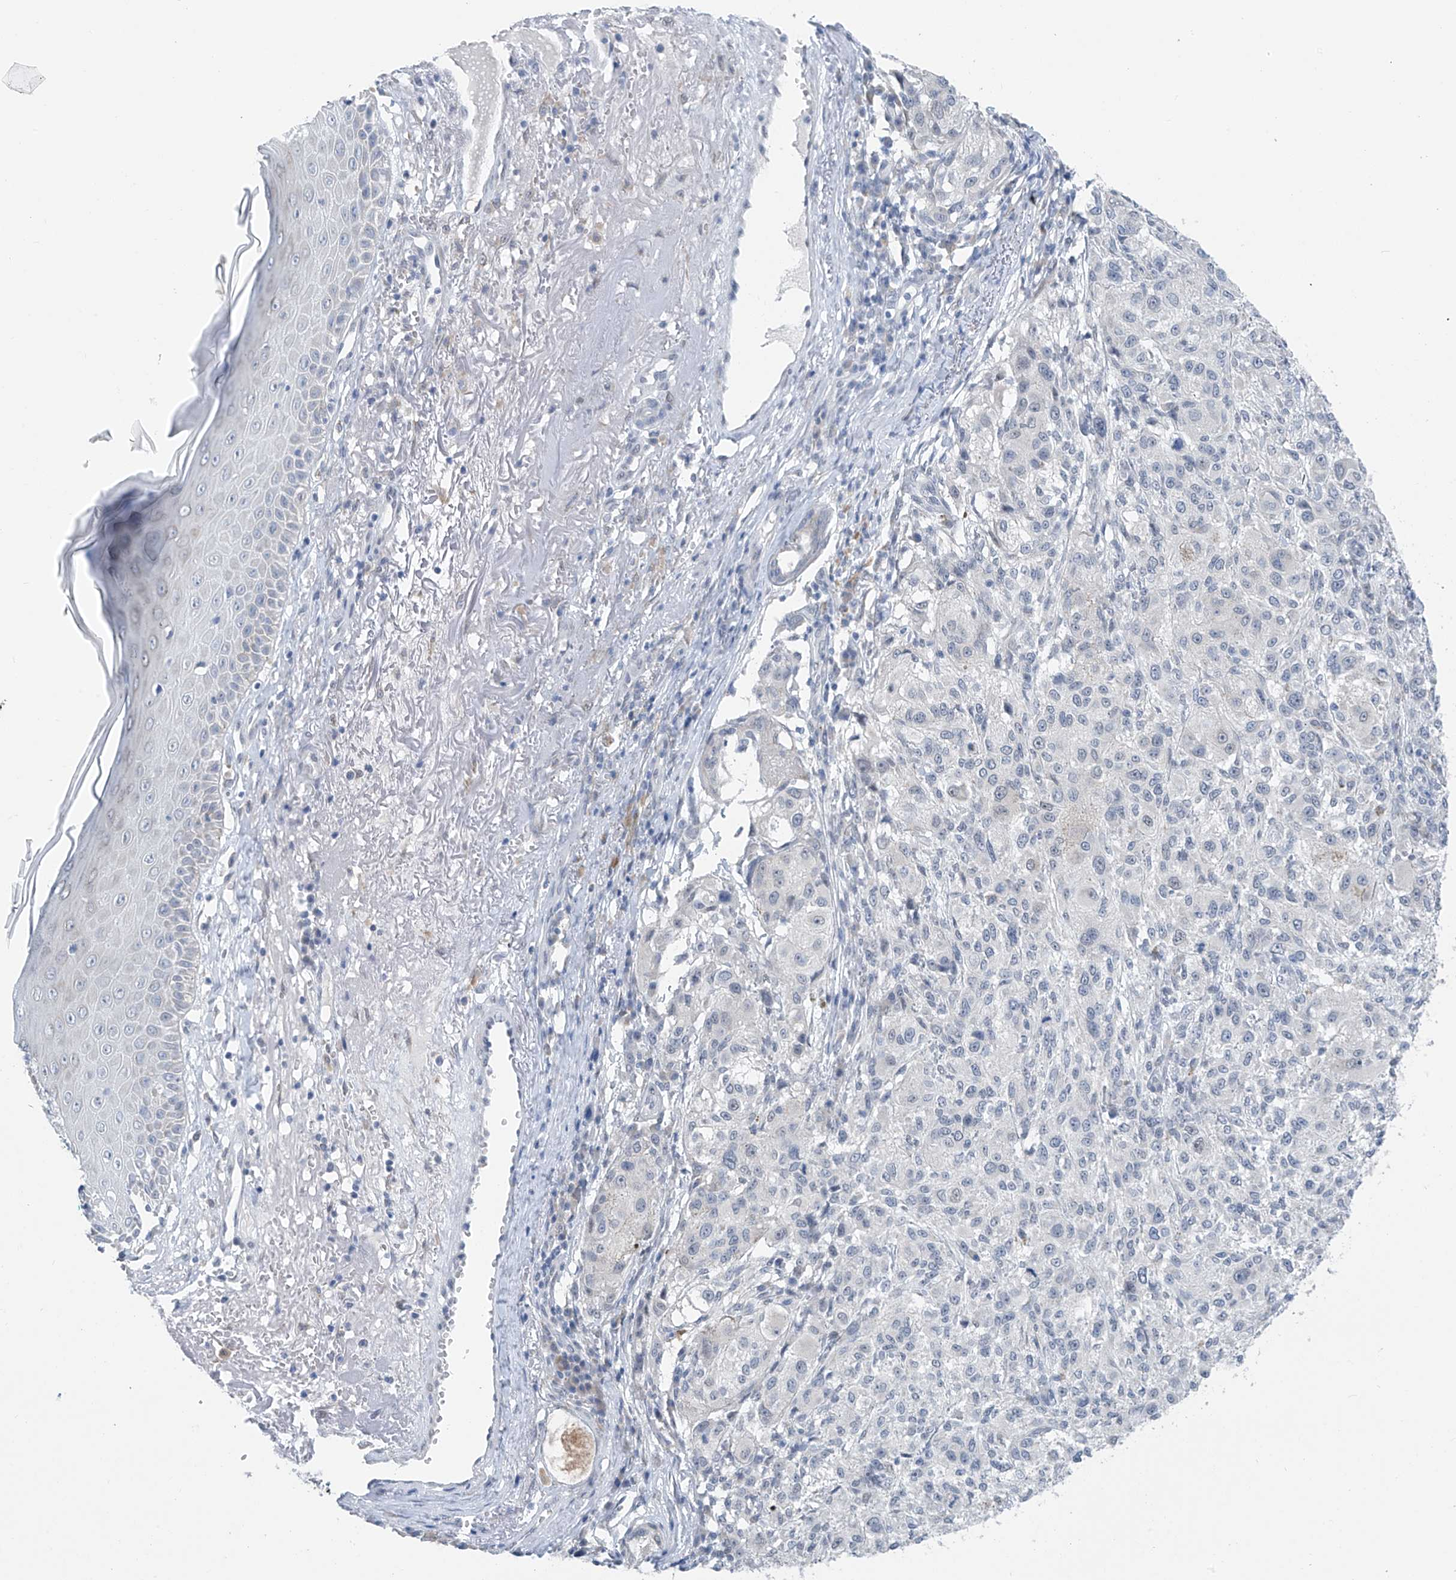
{"staining": {"intensity": "negative", "quantity": "none", "location": "none"}, "tissue": "melanoma", "cell_type": "Tumor cells", "image_type": "cancer", "snomed": [{"axis": "morphology", "description": "Necrosis, NOS"}, {"axis": "morphology", "description": "Malignant melanoma, NOS"}, {"axis": "topography", "description": "Skin"}], "caption": "Immunohistochemistry (IHC) micrograph of malignant melanoma stained for a protein (brown), which displays no positivity in tumor cells.", "gene": "CYP4V2", "patient": {"sex": "female", "age": 87}}